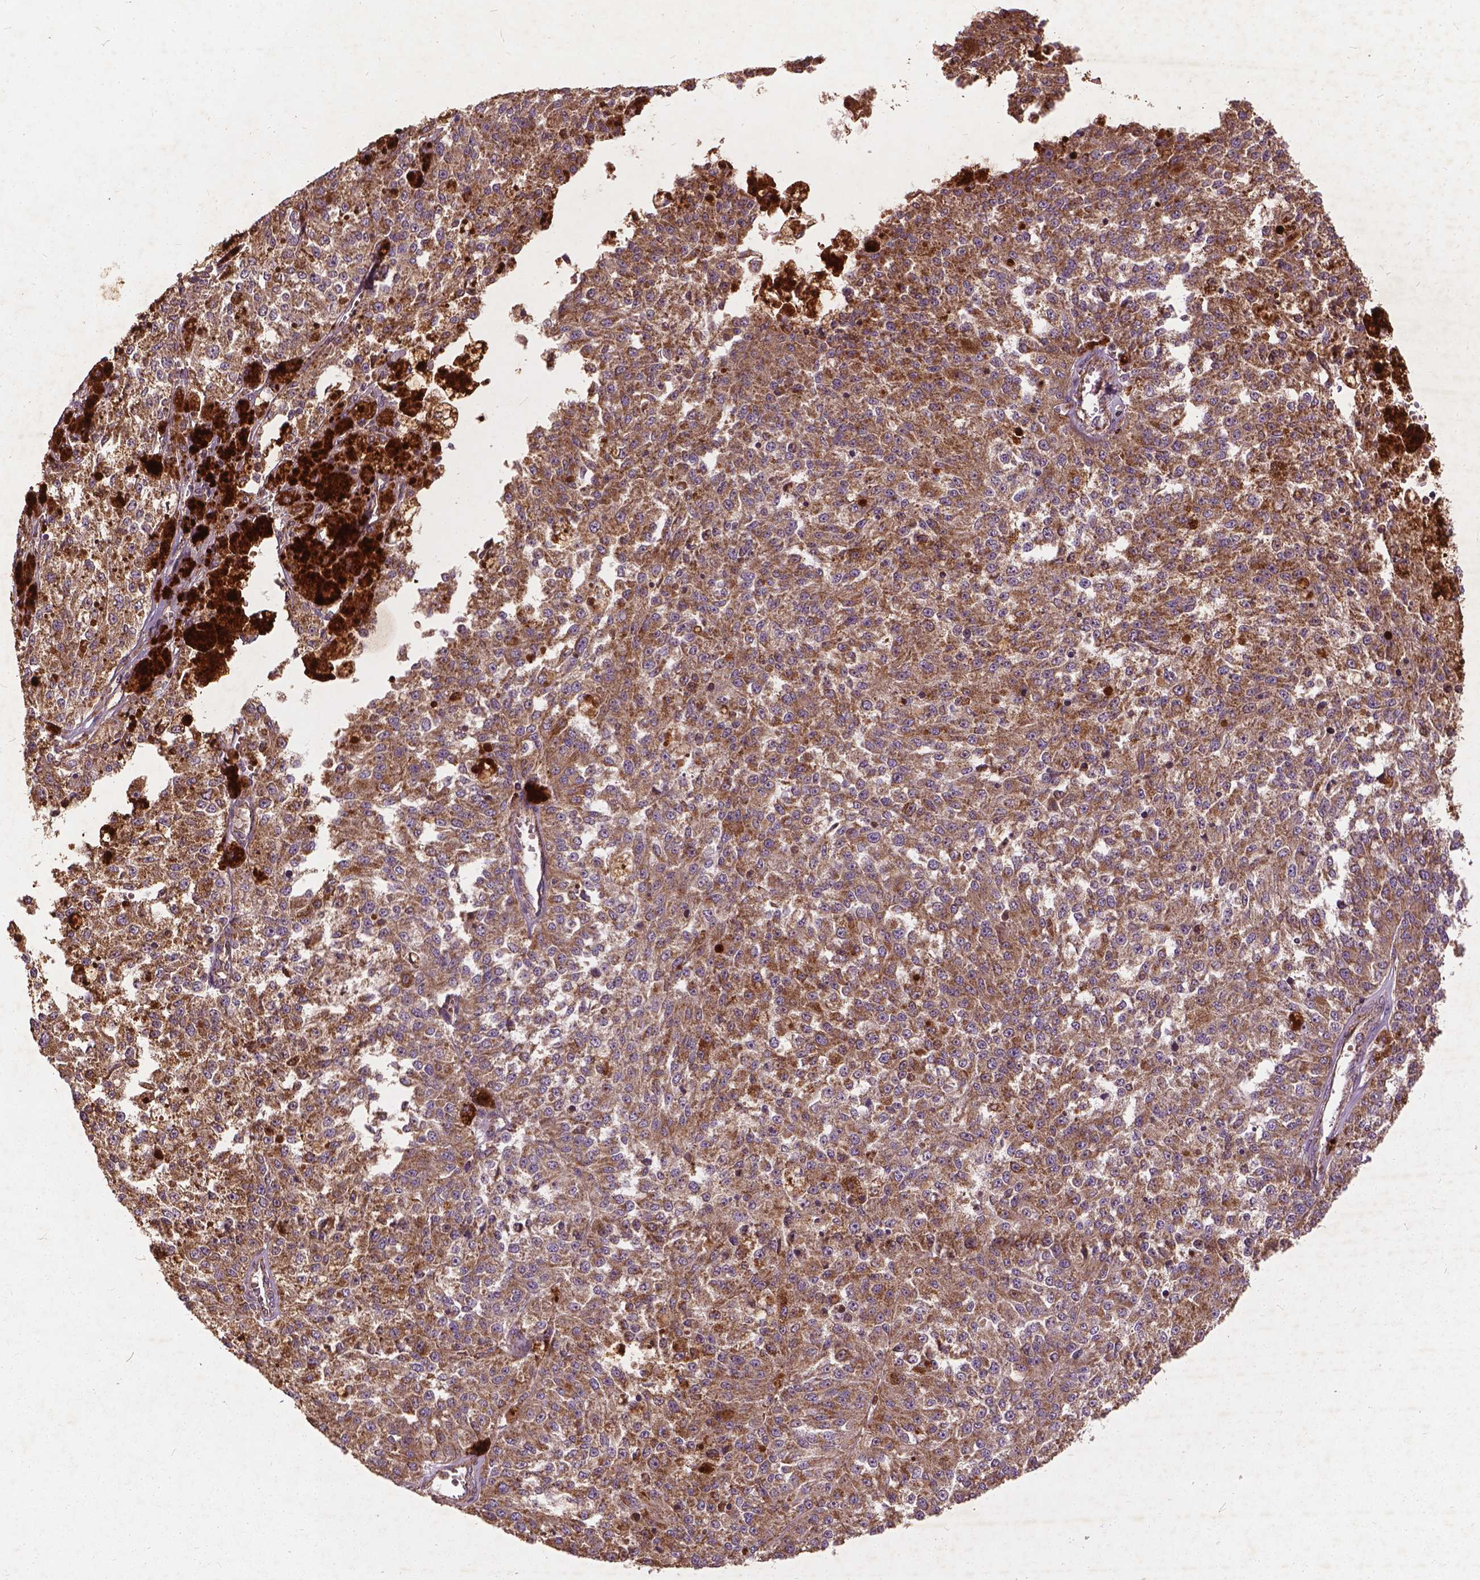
{"staining": {"intensity": "moderate", "quantity": ">75%", "location": "cytoplasmic/membranous"}, "tissue": "melanoma", "cell_type": "Tumor cells", "image_type": "cancer", "snomed": [{"axis": "morphology", "description": "Malignant melanoma, Metastatic site"}, {"axis": "topography", "description": "Lymph node"}], "caption": "Melanoma stained with a protein marker exhibits moderate staining in tumor cells.", "gene": "UBXN2A", "patient": {"sex": "female", "age": 64}}